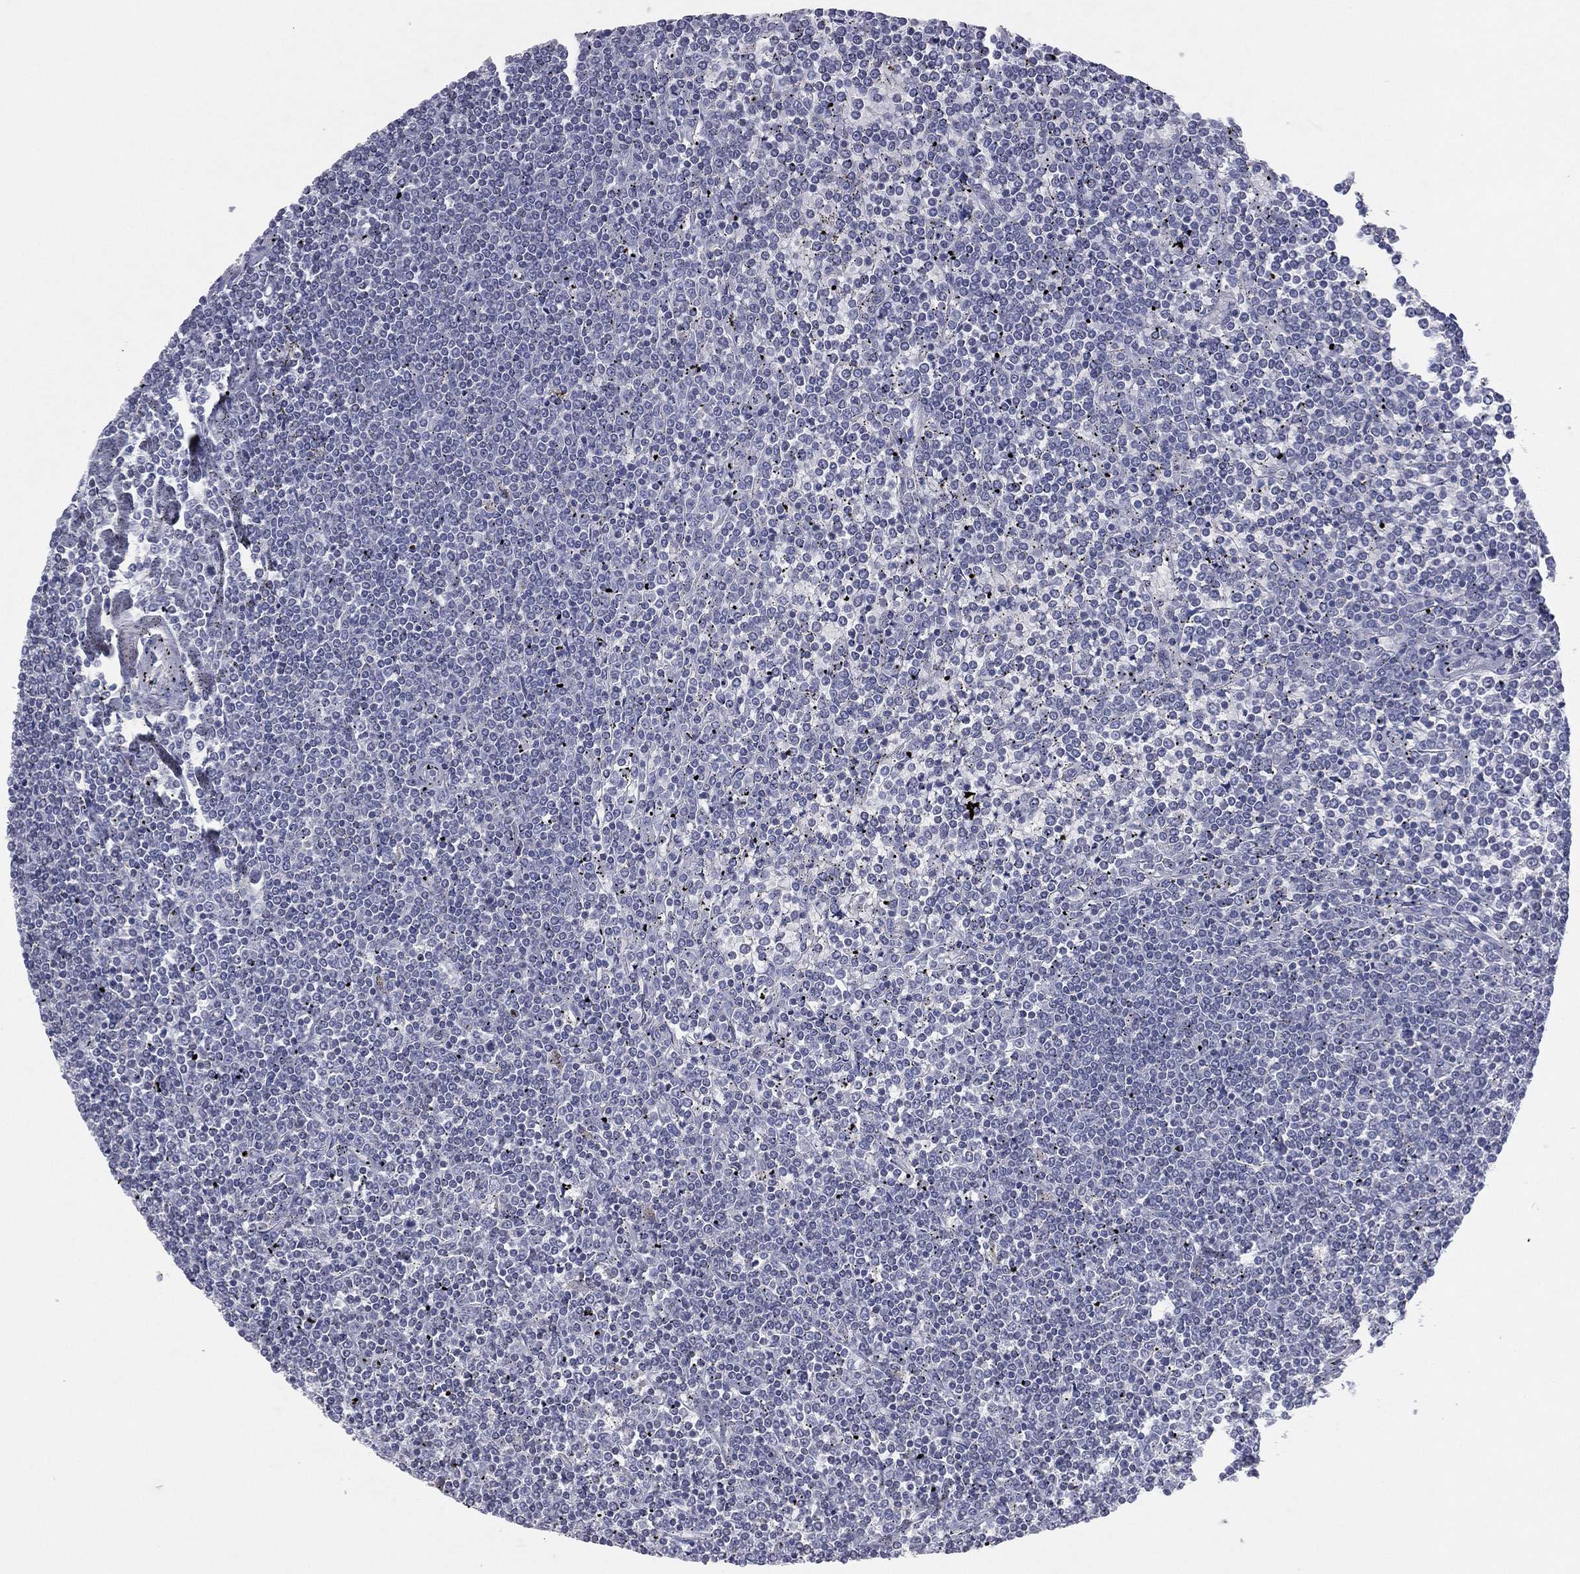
{"staining": {"intensity": "negative", "quantity": "none", "location": "none"}, "tissue": "lymphoma", "cell_type": "Tumor cells", "image_type": "cancer", "snomed": [{"axis": "morphology", "description": "Malignant lymphoma, non-Hodgkin's type, Low grade"}, {"axis": "topography", "description": "Spleen"}], "caption": "A high-resolution image shows IHC staining of lymphoma, which shows no significant expression in tumor cells.", "gene": "CPT1B", "patient": {"sex": "female", "age": 19}}